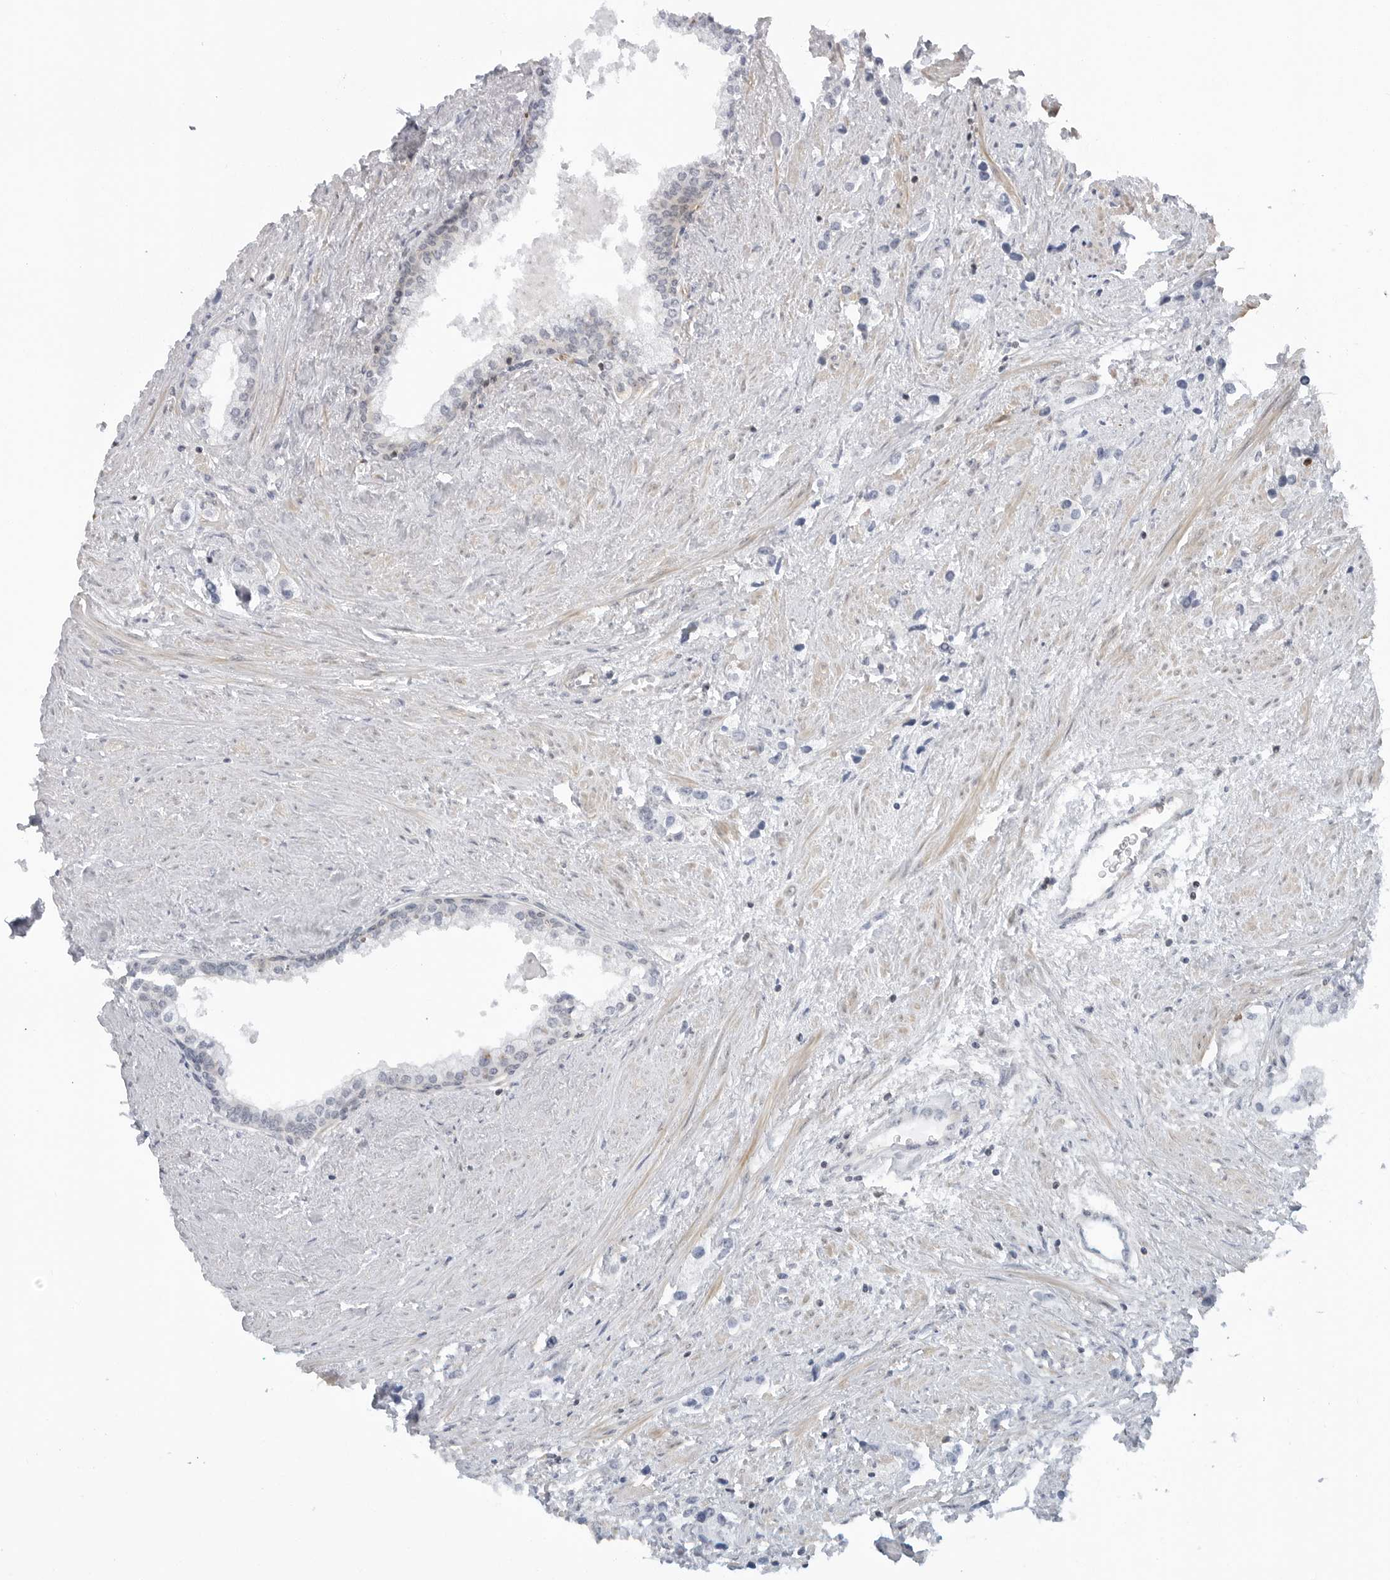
{"staining": {"intensity": "negative", "quantity": "none", "location": "none"}, "tissue": "prostate cancer", "cell_type": "Tumor cells", "image_type": "cancer", "snomed": [{"axis": "morphology", "description": "Adenocarcinoma, High grade"}, {"axis": "topography", "description": "Prostate"}], "caption": "Prostate cancer (high-grade adenocarcinoma) stained for a protein using IHC reveals no expression tumor cells.", "gene": "STXBP3", "patient": {"sex": "male", "age": 66}}